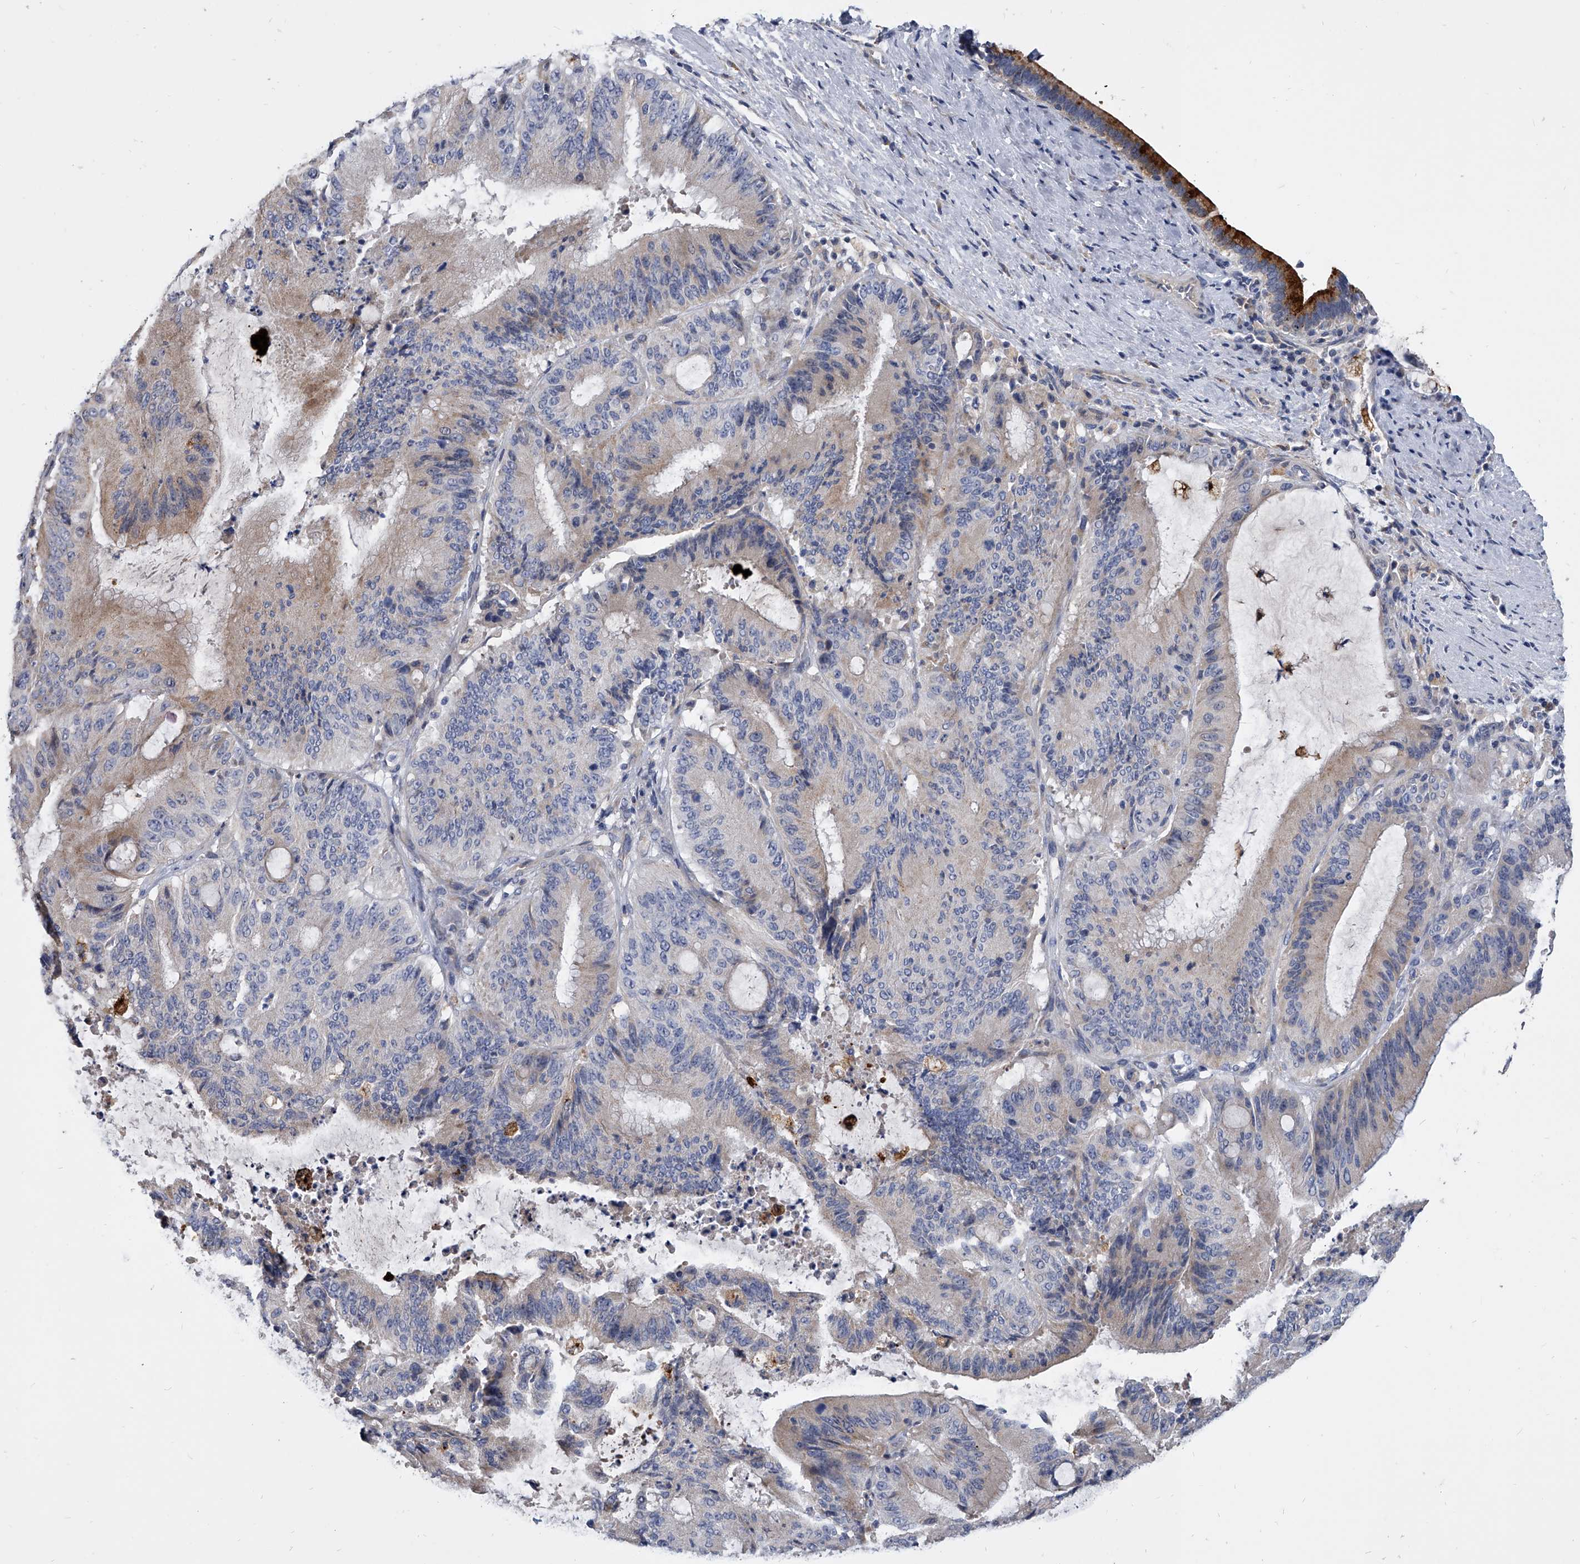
{"staining": {"intensity": "weak", "quantity": "<25%", "location": "cytoplasmic/membranous"}, "tissue": "liver cancer", "cell_type": "Tumor cells", "image_type": "cancer", "snomed": [{"axis": "morphology", "description": "Normal tissue, NOS"}, {"axis": "morphology", "description": "Cholangiocarcinoma"}, {"axis": "topography", "description": "Liver"}, {"axis": "topography", "description": "Peripheral nerve tissue"}], "caption": "This is a micrograph of immunohistochemistry (IHC) staining of liver cancer (cholangiocarcinoma), which shows no positivity in tumor cells.", "gene": "SPP1", "patient": {"sex": "female", "age": 73}}